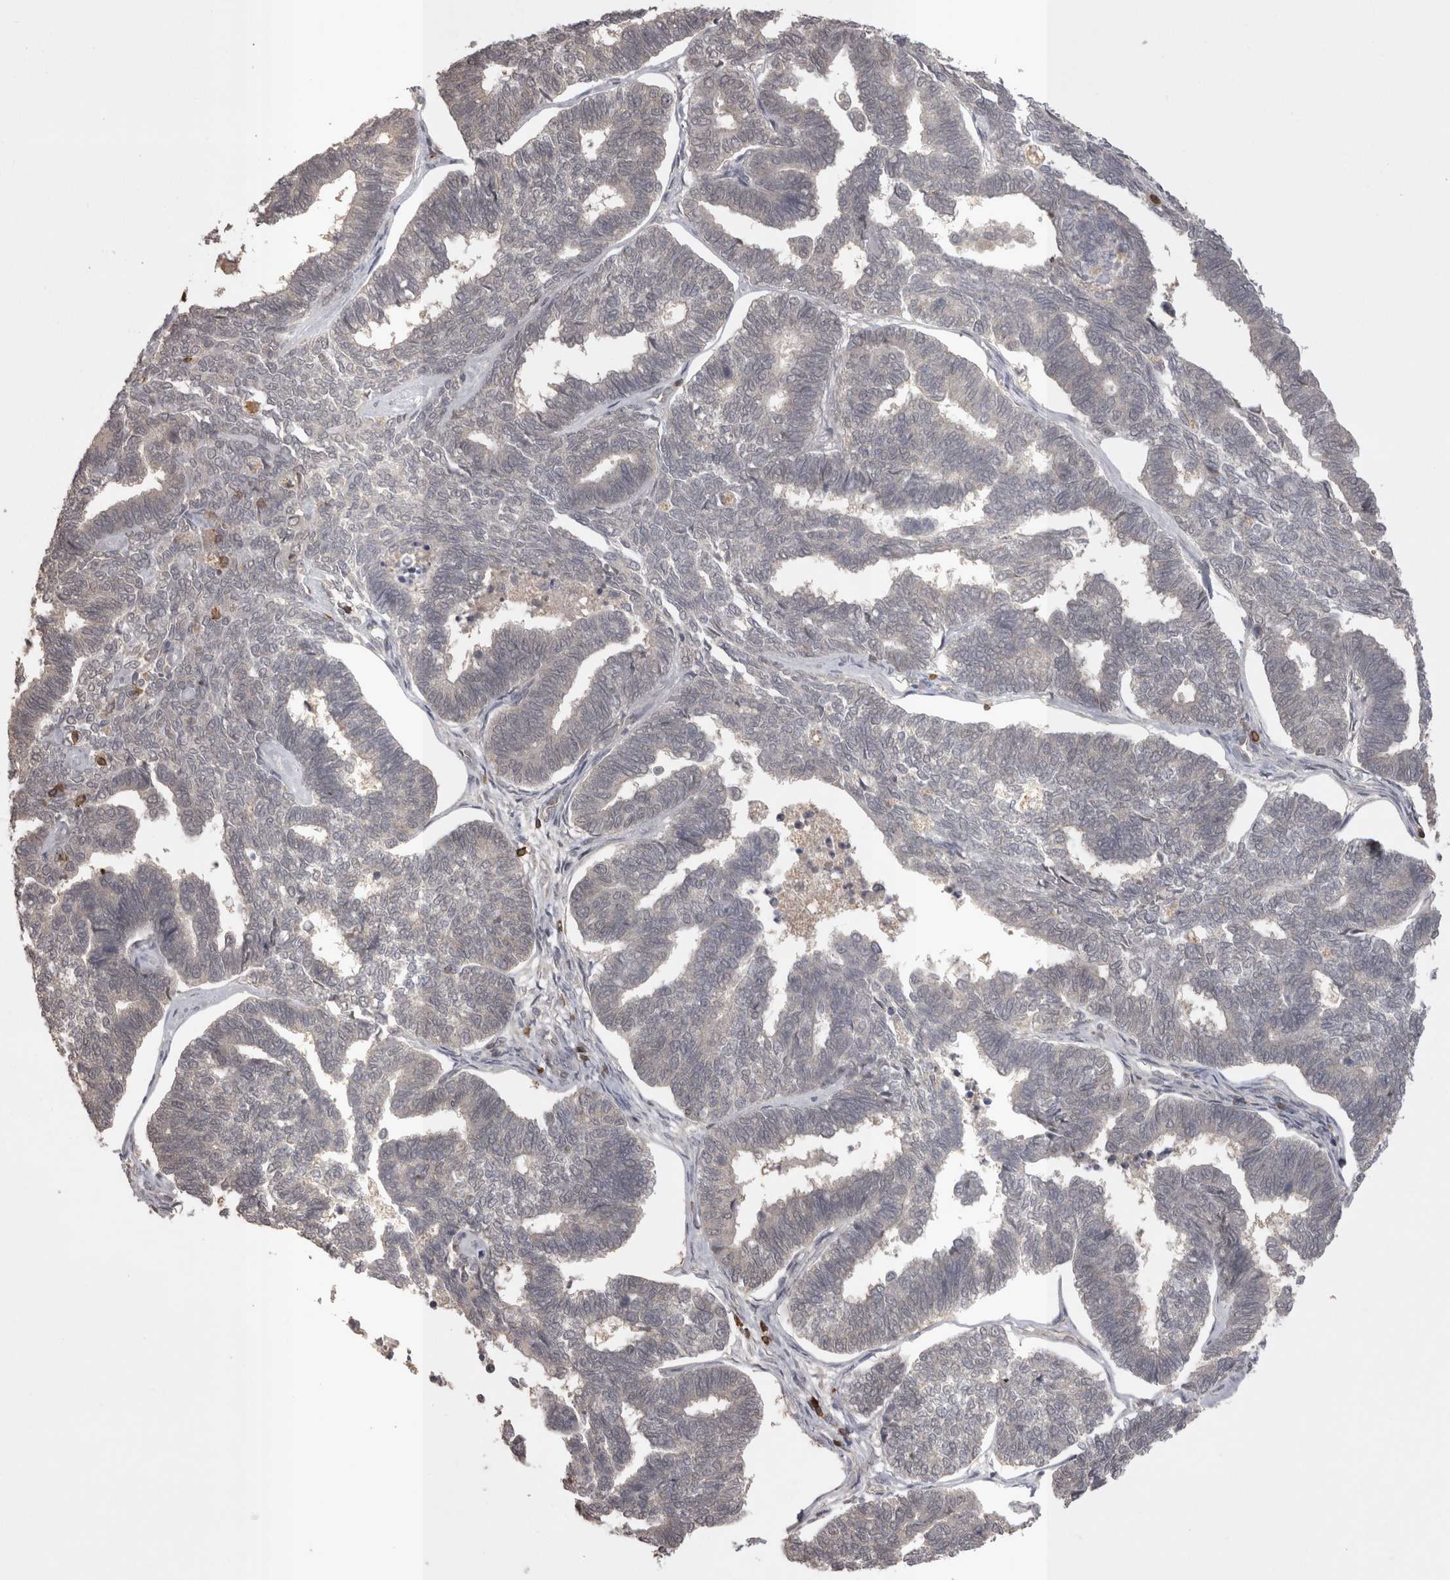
{"staining": {"intensity": "negative", "quantity": "none", "location": "none"}, "tissue": "endometrial cancer", "cell_type": "Tumor cells", "image_type": "cancer", "snomed": [{"axis": "morphology", "description": "Adenocarcinoma, NOS"}, {"axis": "topography", "description": "Endometrium"}], "caption": "Tumor cells show no significant expression in adenocarcinoma (endometrial). (Stains: DAB immunohistochemistry (IHC) with hematoxylin counter stain, Microscopy: brightfield microscopy at high magnification).", "gene": "SKAP1", "patient": {"sex": "female", "age": 70}}